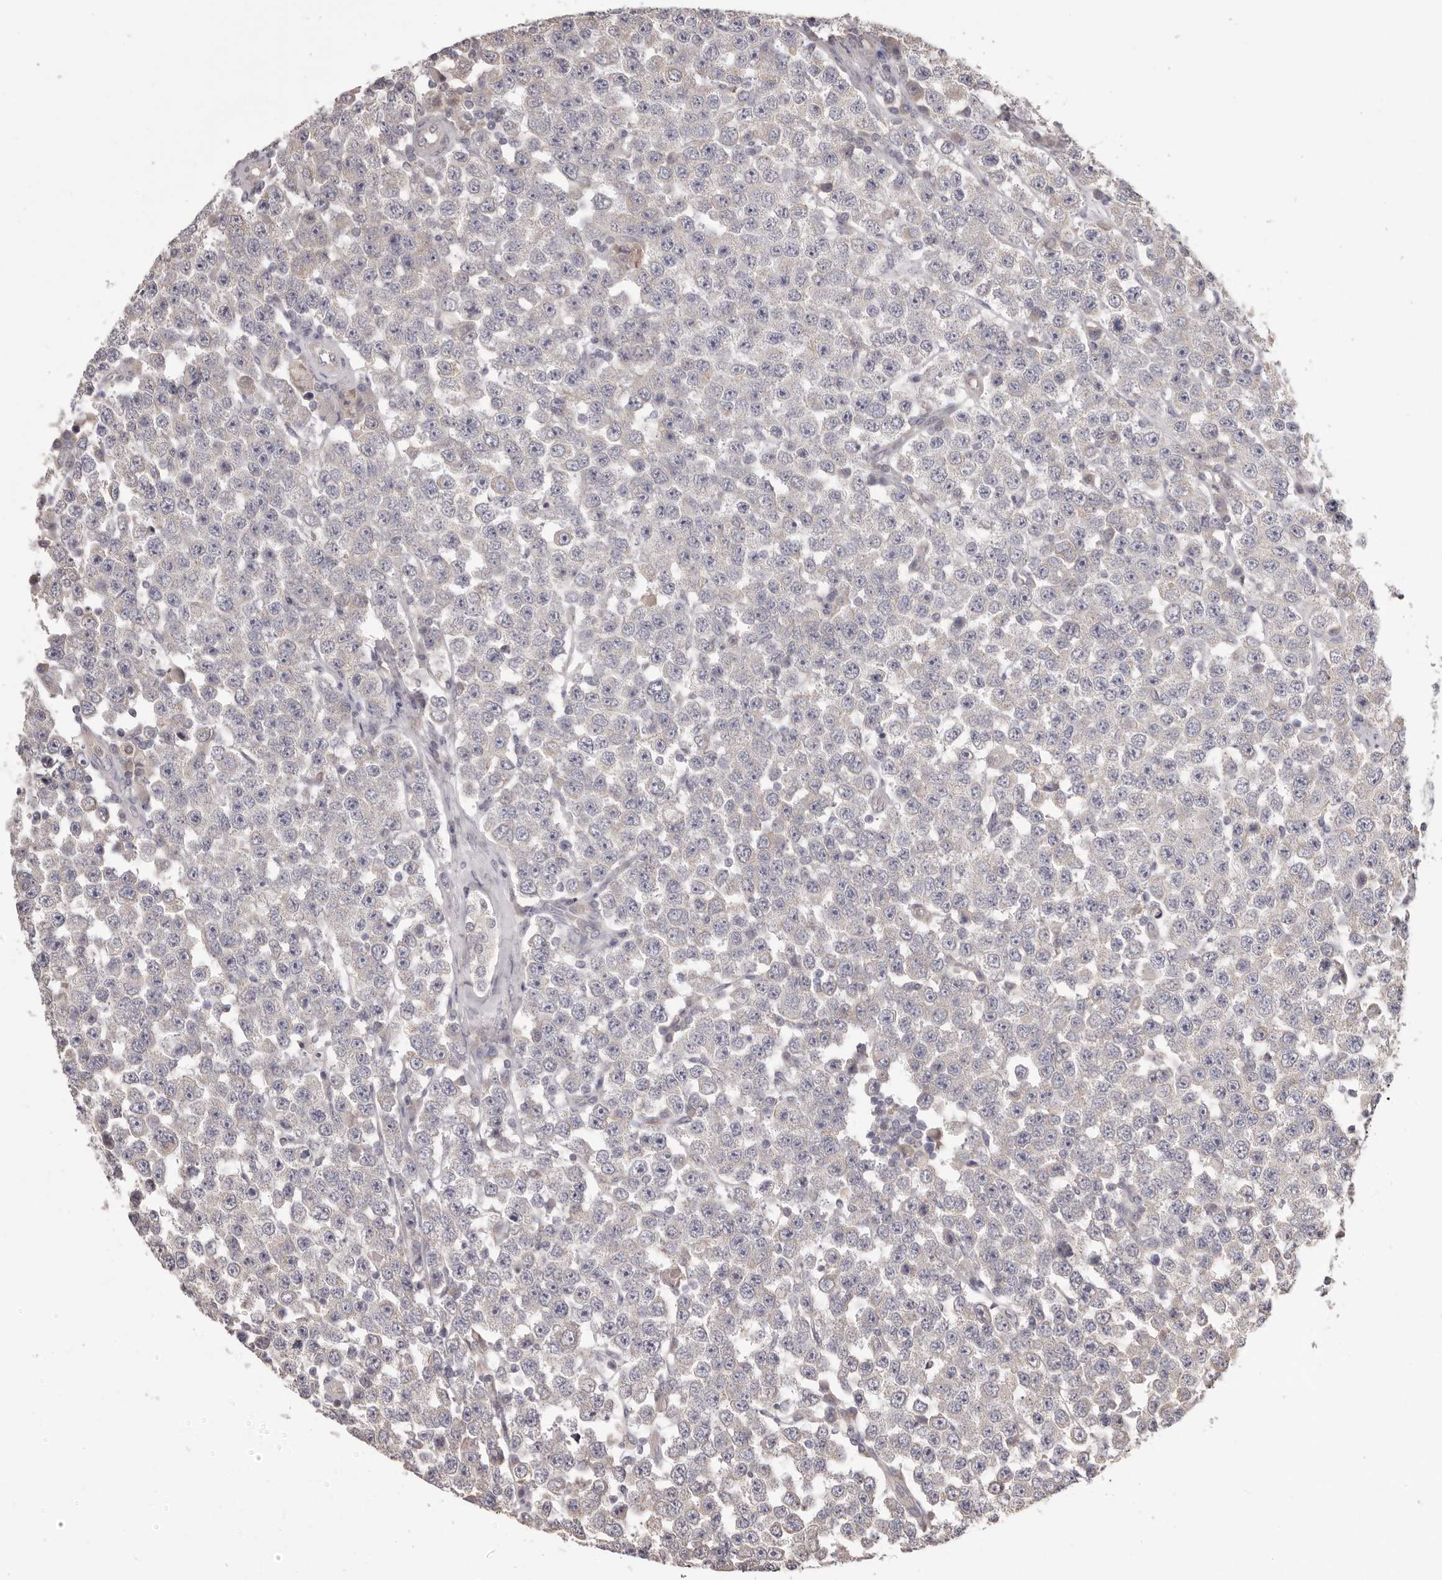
{"staining": {"intensity": "negative", "quantity": "none", "location": "none"}, "tissue": "testis cancer", "cell_type": "Tumor cells", "image_type": "cancer", "snomed": [{"axis": "morphology", "description": "Seminoma, NOS"}, {"axis": "topography", "description": "Testis"}], "caption": "Immunohistochemistry photomicrograph of human testis cancer (seminoma) stained for a protein (brown), which demonstrates no staining in tumor cells.", "gene": "HRH1", "patient": {"sex": "male", "age": 28}}